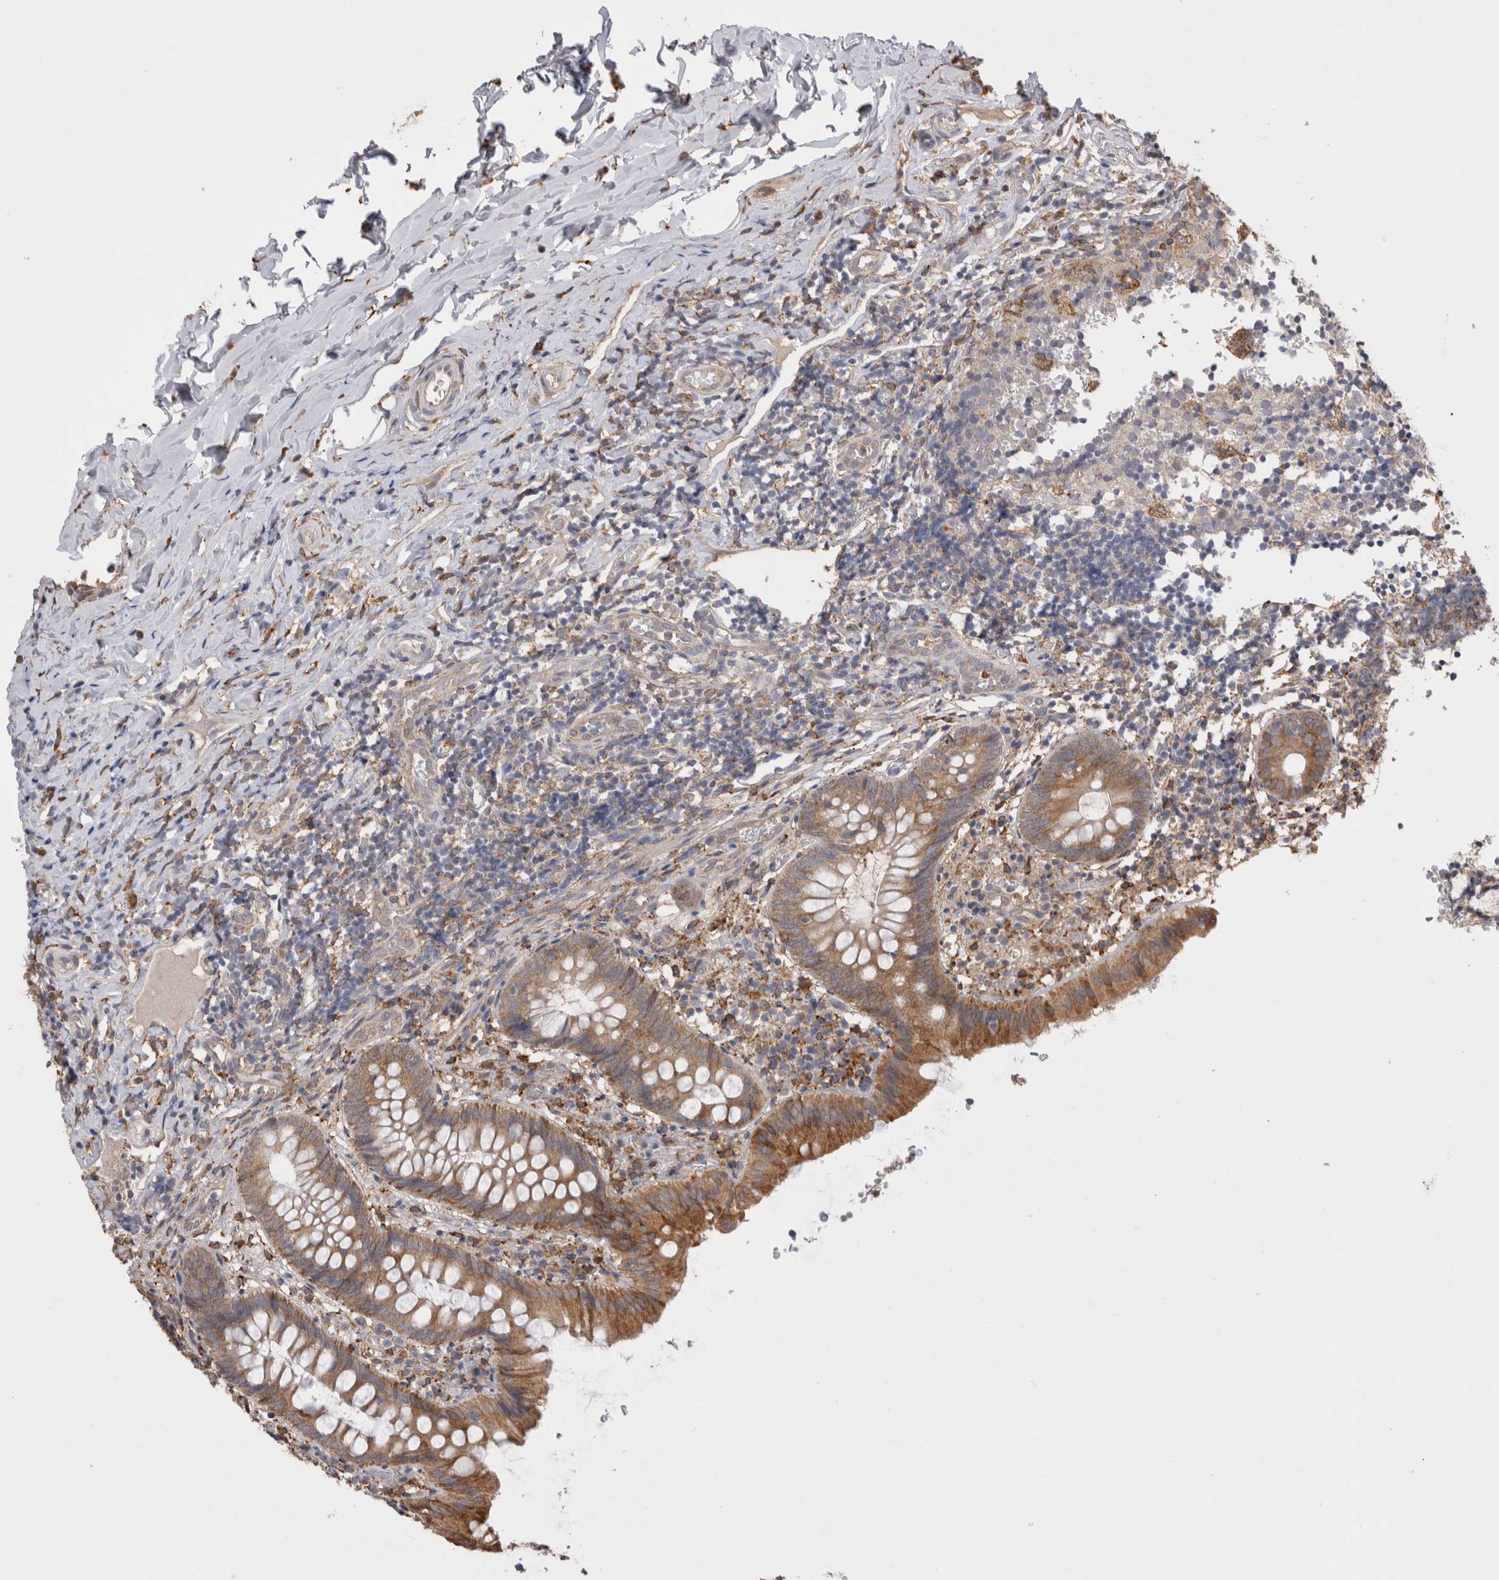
{"staining": {"intensity": "moderate", "quantity": ">75%", "location": "cytoplasmic/membranous"}, "tissue": "appendix", "cell_type": "Glandular cells", "image_type": "normal", "snomed": [{"axis": "morphology", "description": "Normal tissue, NOS"}, {"axis": "topography", "description": "Appendix"}], "caption": "Immunohistochemistry histopathology image of benign human appendix stained for a protein (brown), which reveals medium levels of moderate cytoplasmic/membranous expression in about >75% of glandular cells.", "gene": "LRPAP1", "patient": {"sex": "male", "age": 8}}